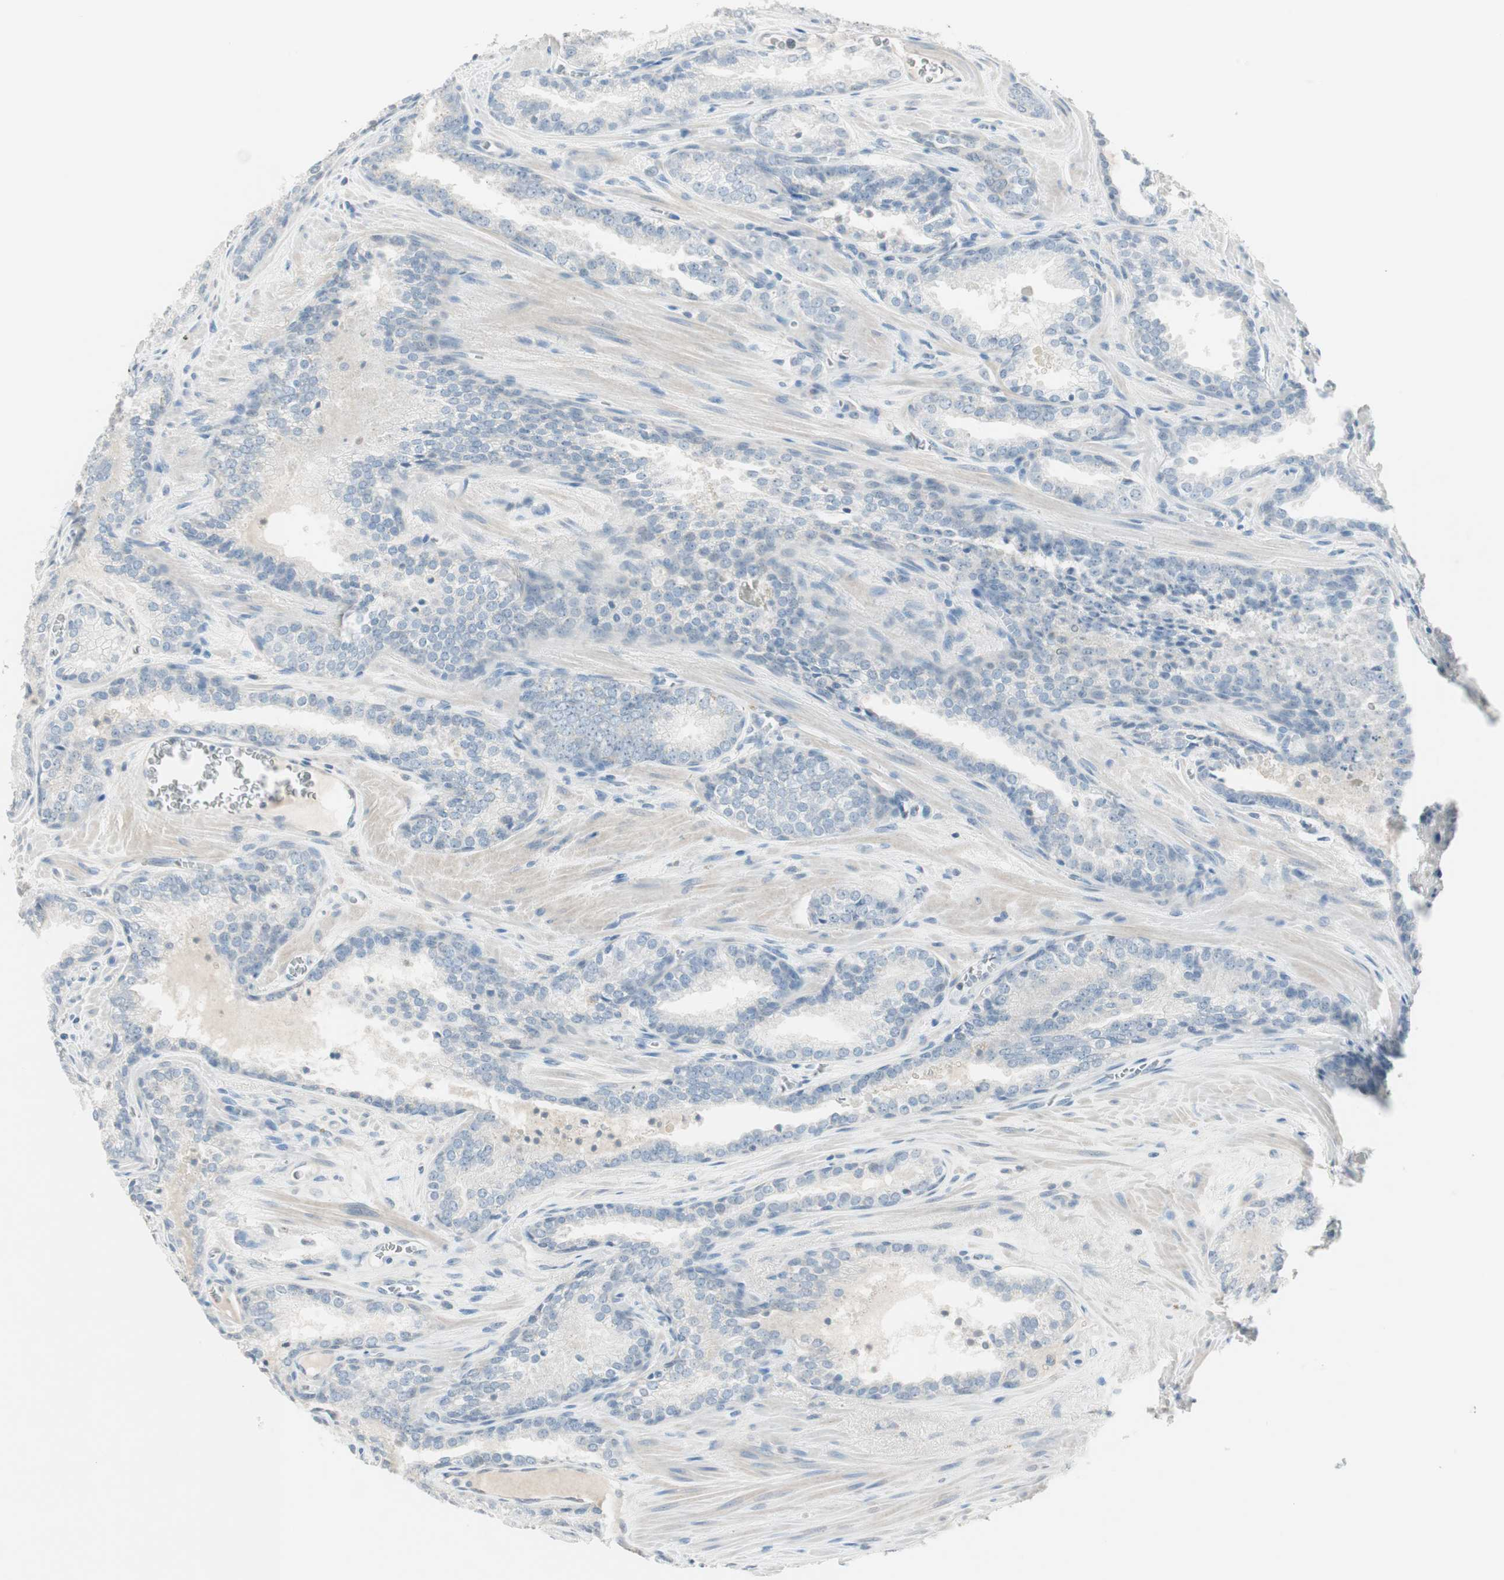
{"staining": {"intensity": "negative", "quantity": "none", "location": "none"}, "tissue": "prostate cancer", "cell_type": "Tumor cells", "image_type": "cancer", "snomed": [{"axis": "morphology", "description": "Adenocarcinoma, Low grade"}, {"axis": "topography", "description": "Prostate"}], "caption": "An immunohistochemistry (IHC) photomicrograph of prostate cancer is shown. There is no staining in tumor cells of prostate cancer. (Stains: DAB (3,3'-diaminobenzidine) immunohistochemistry with hematoxylin counter stain, Microscopy: brightfield microscopy at high magnification).", "gene": "ITLN2", "patient": {"sex": "male", "age": 60}}